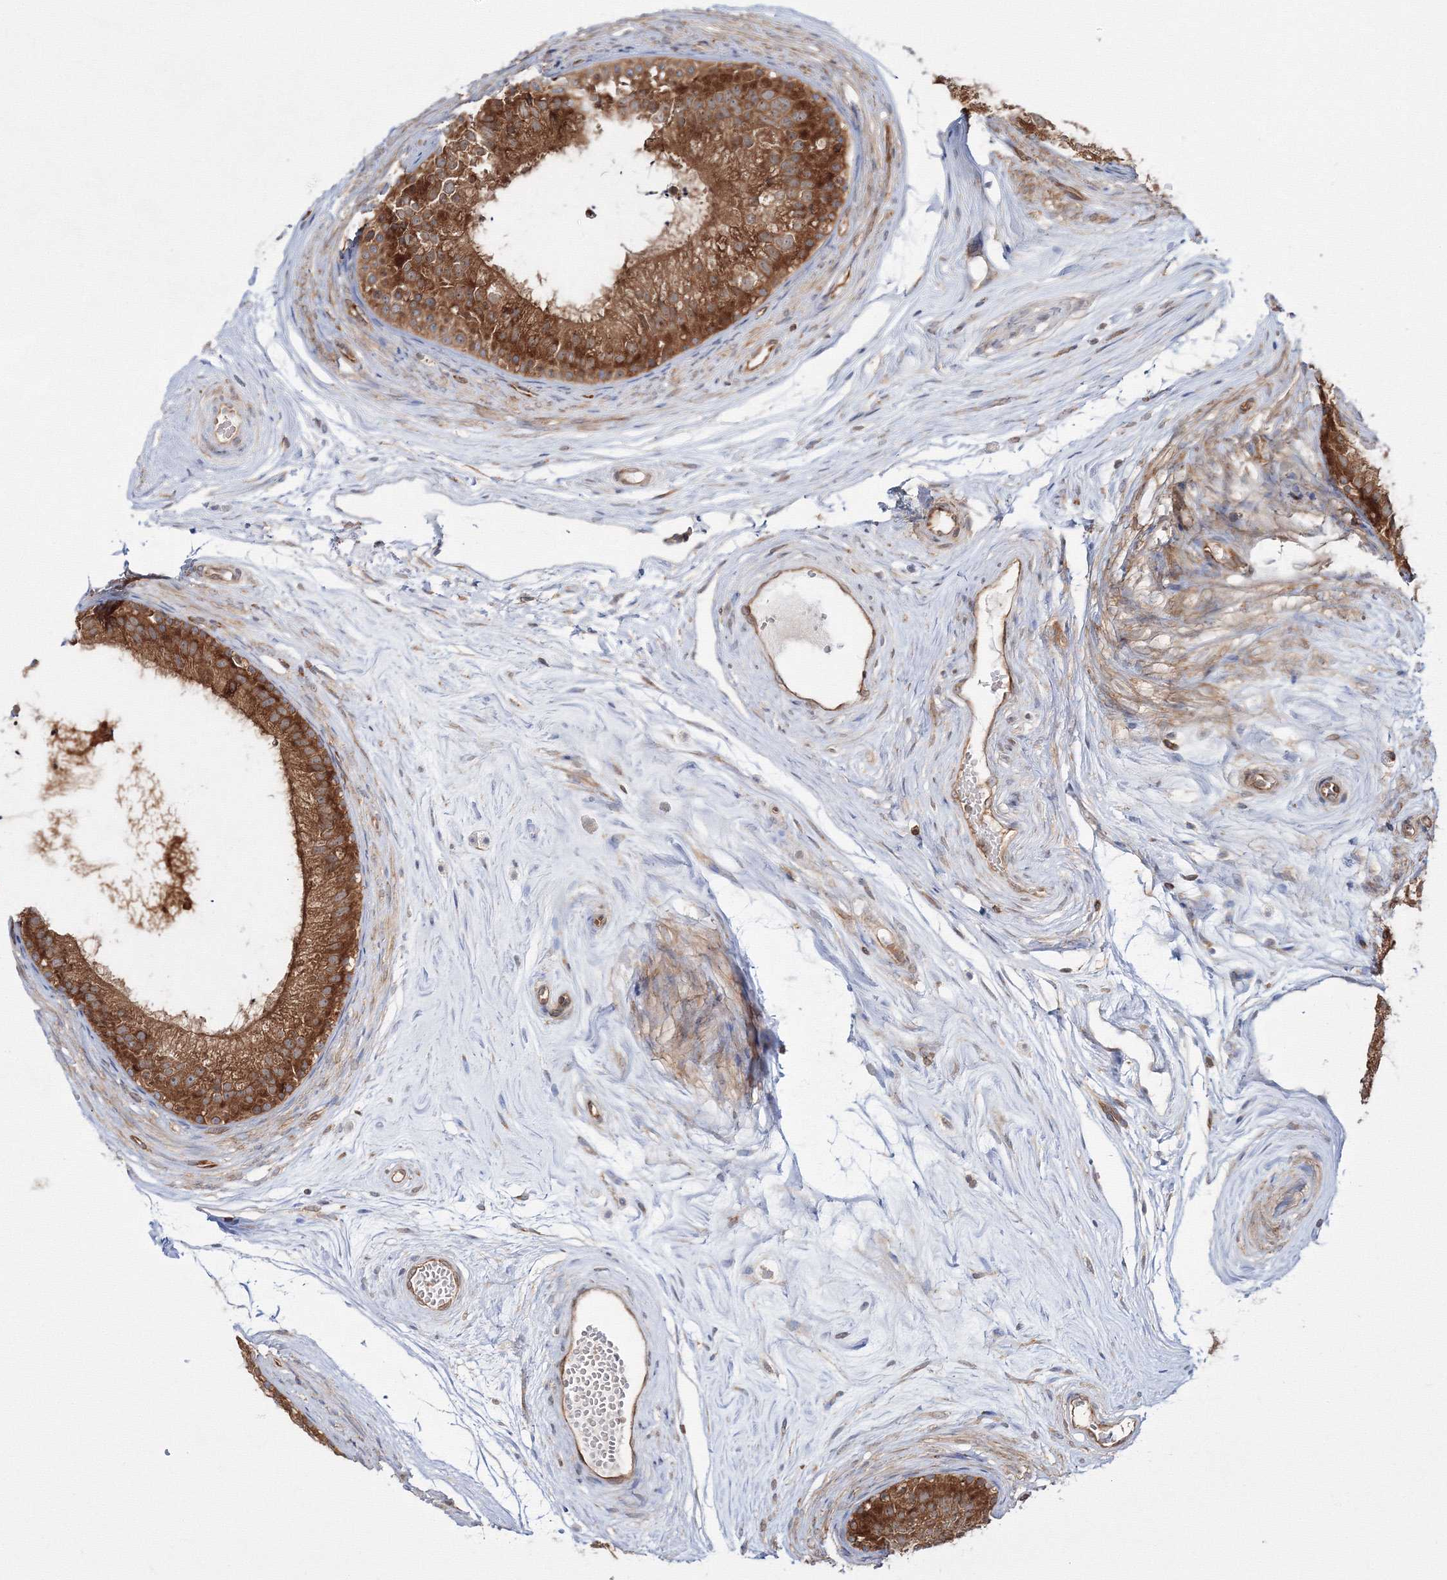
{"staining": {"intensity": "strong", "quantity": ">75%", "location": "cytoplasmic/membranous"}, "tissue": "epididymis", "cell_type": "Glandular cells", "image_type": "normal", "snomed": [{"axis": "morphology", "description": "Normal tissue, NOS"}, {"axis": "topography", "description": "Epididymis"}], "caption": "Immunohistochemical staining of unremarkable epididymis displays strong cytoplasmic/membranous protein staining in approximately >75% of glandular cells. (Brightfield microscopy of DAB IHC at high magnification).", "gene": "HARS1", "patient": {"sex": "male", "age": 56}}